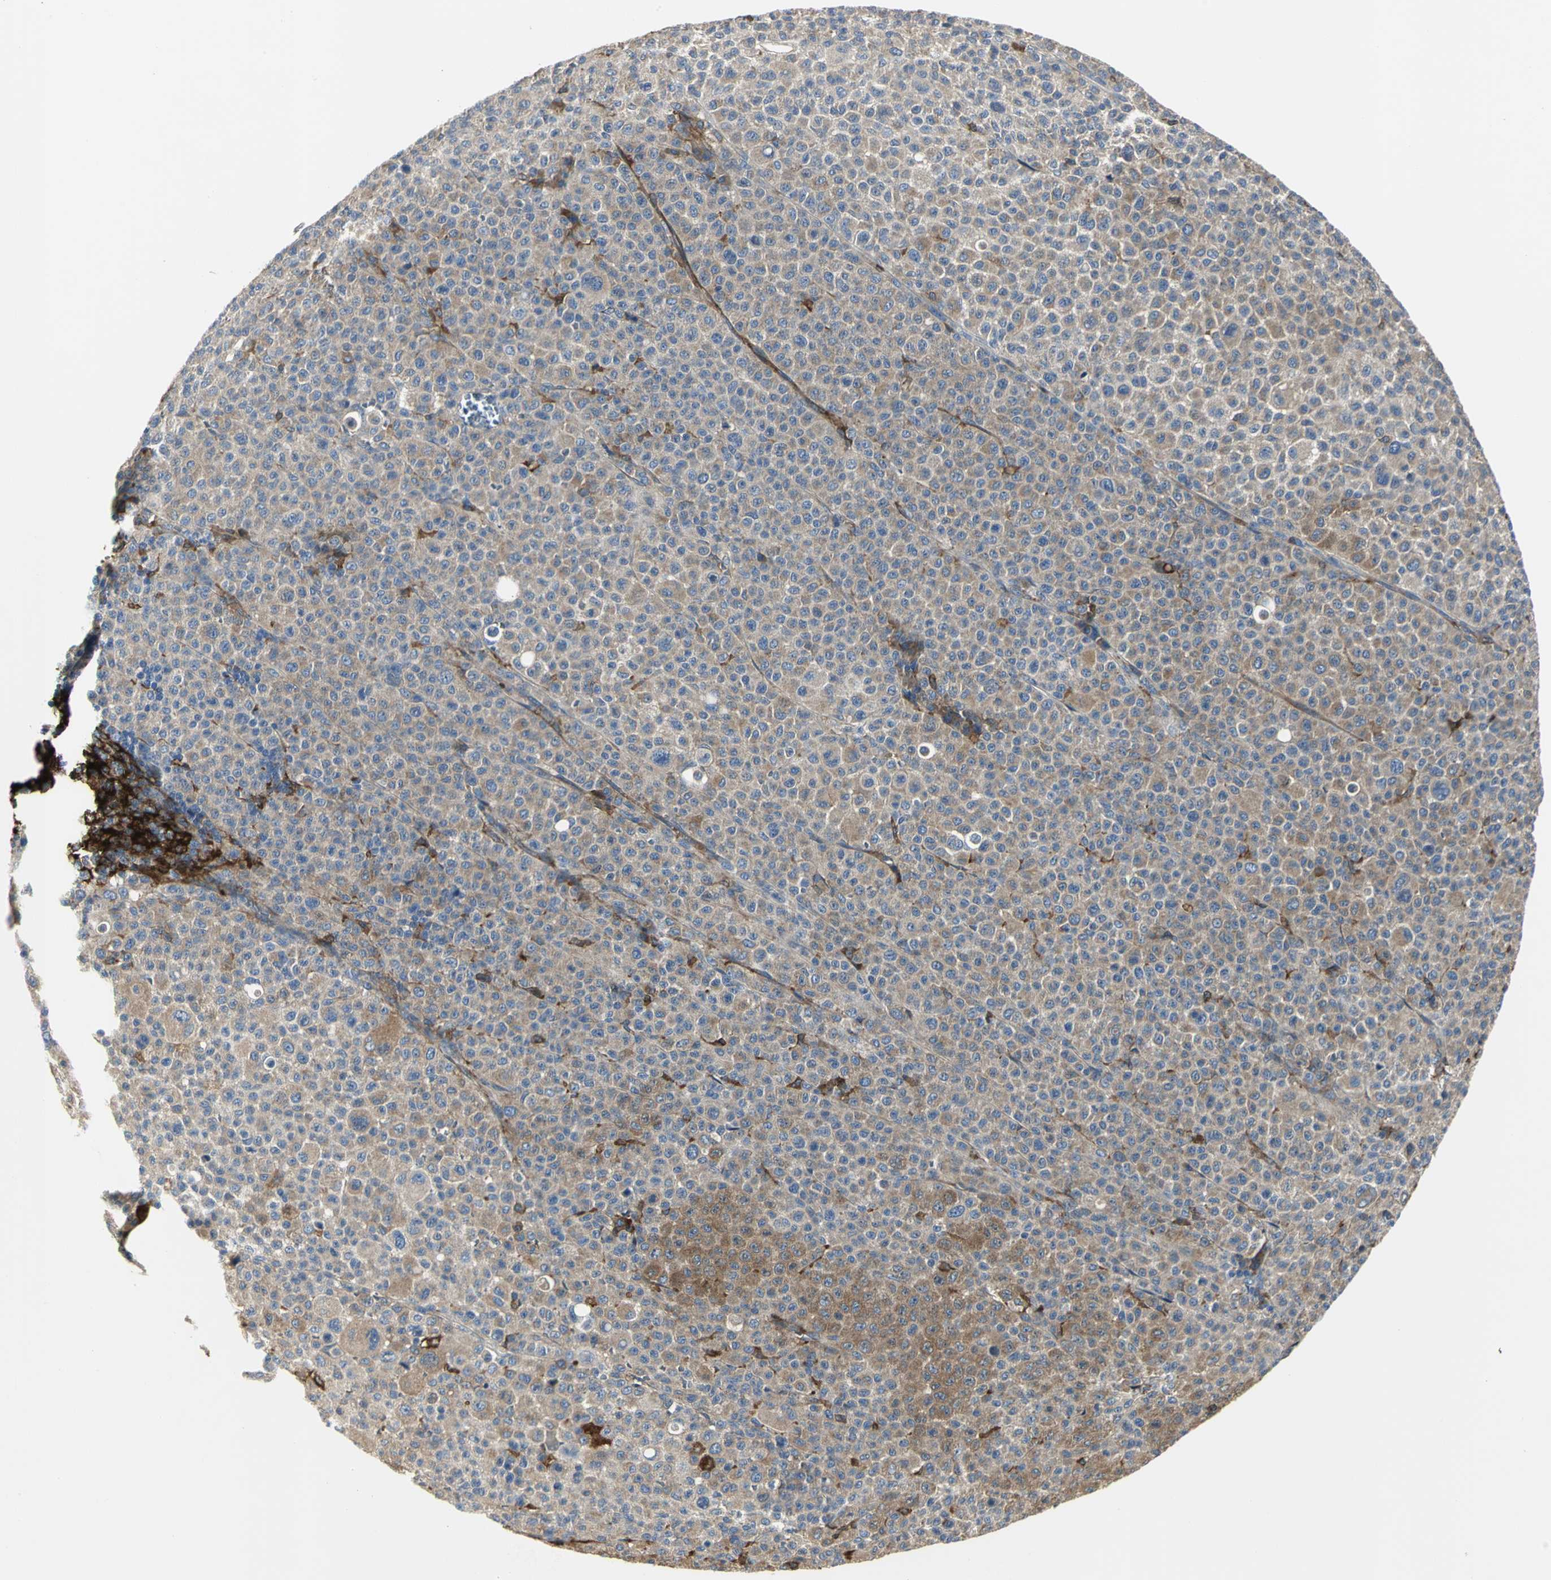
{"staining": {"intensity": "moderate", "quantity": ">75%", "location": "cytoplasmic/membranous"}, "tissue": "melanoma", "cell_type": "Tumor cells", "image_type": "cancer", "snomed": [{"axis": "morphology", "description": "Malignant melanoma, Metastatic site"}, {"axis": "topography", "description": "Skin"}], "caption": "Melanoma stained with a protein marker demonstrates moderate staining in tumor cells.", "gene": "CHRNB1", "patient": {"sex": "female", "age": 74}}